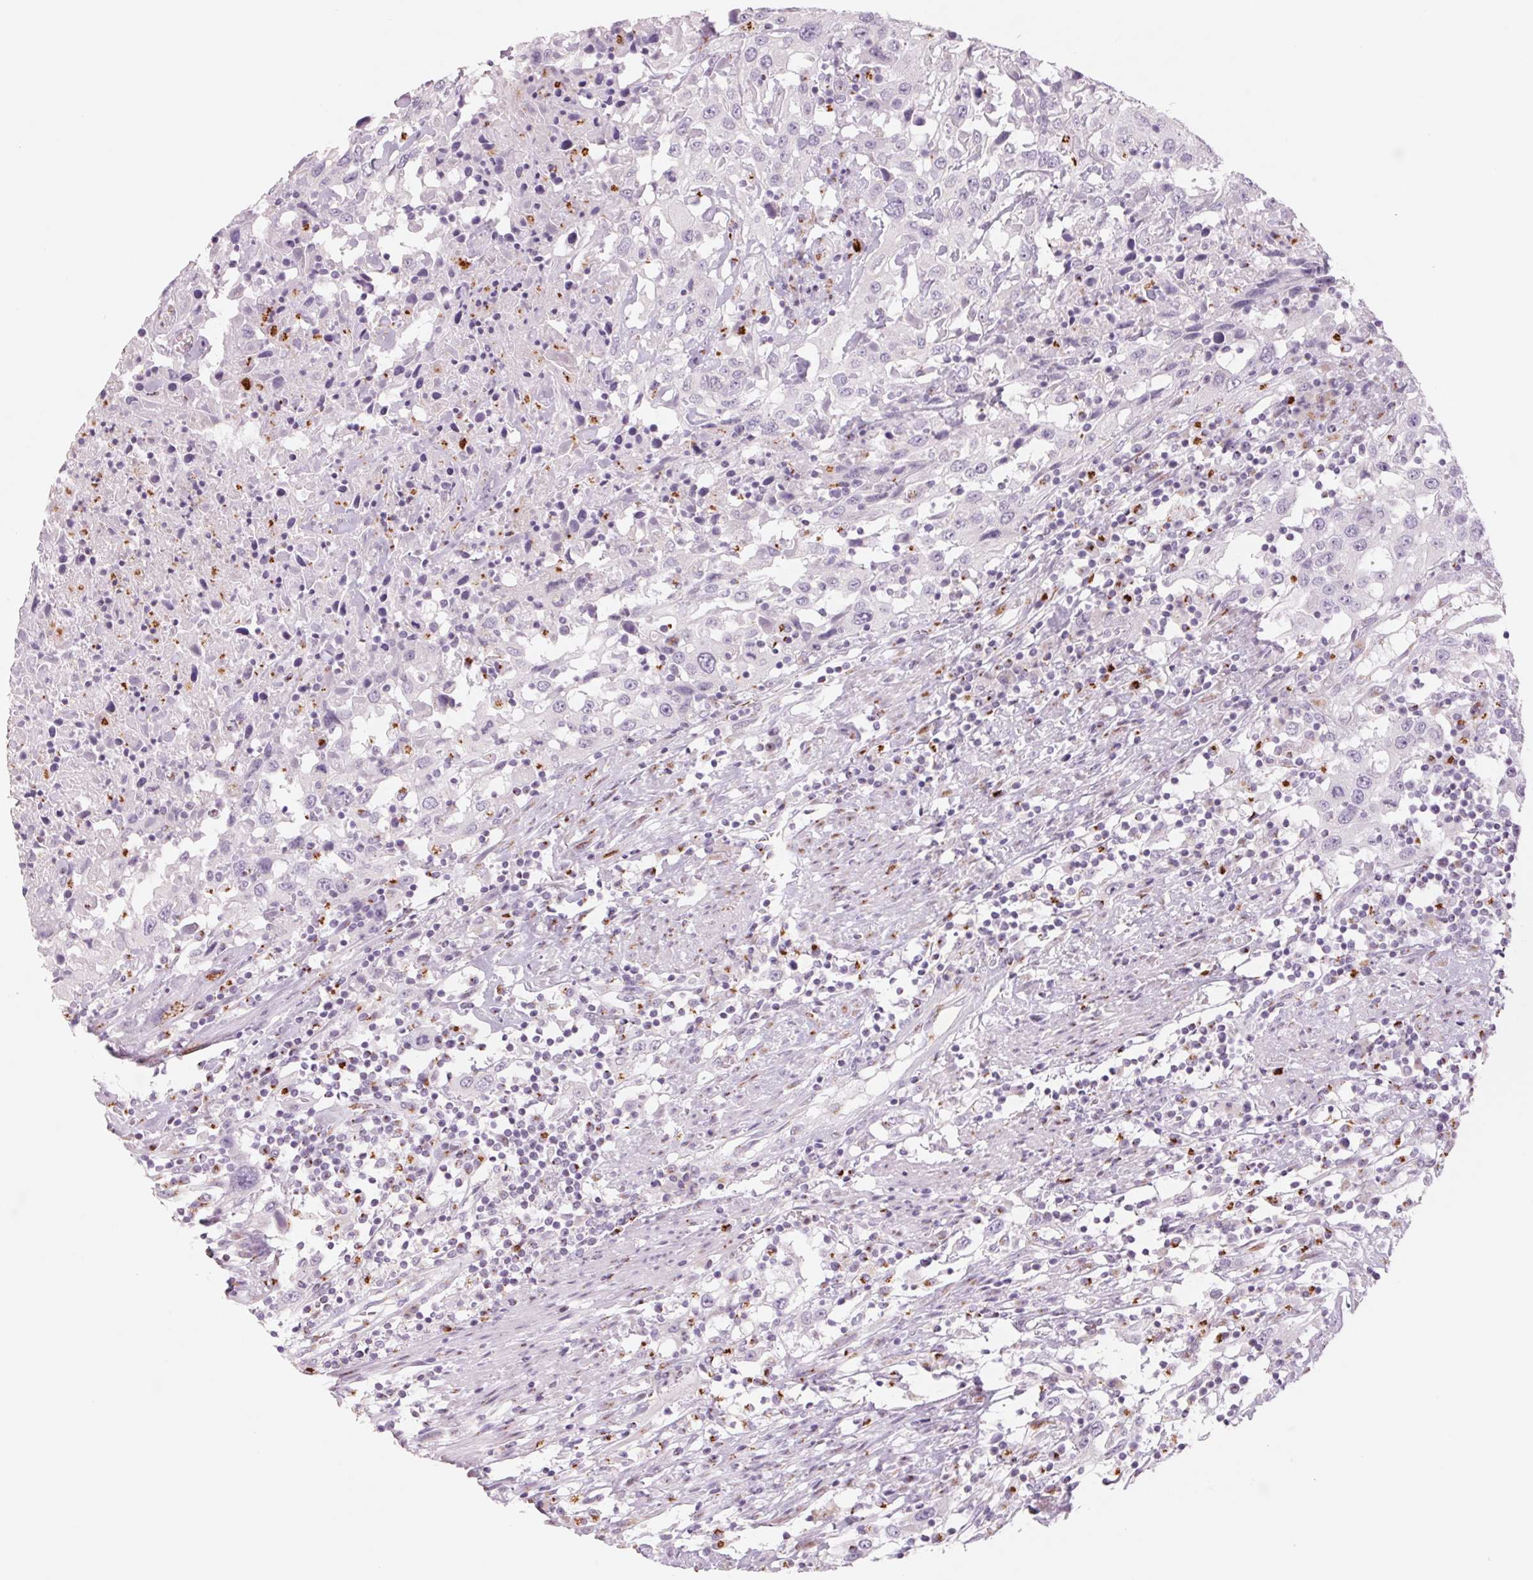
{"staining": {"intensity": "negative", "quantity": "none", "location": "none"}, "tissue": "urothelial cancer", "cell_type": "Tumor cells", "image_type": "cancer", "snomed": [{"axis": "morphology", "description": "Urothelial carcinoma, High grade"}, {"axis": "topography", "description": "Urinary bladder"}], "caption": "This is an IHC image of urothelial cancer. There is no positivity in tumor cells.", "gene": "GALNT7", "patient": {"sex": "male", "age": 61}}